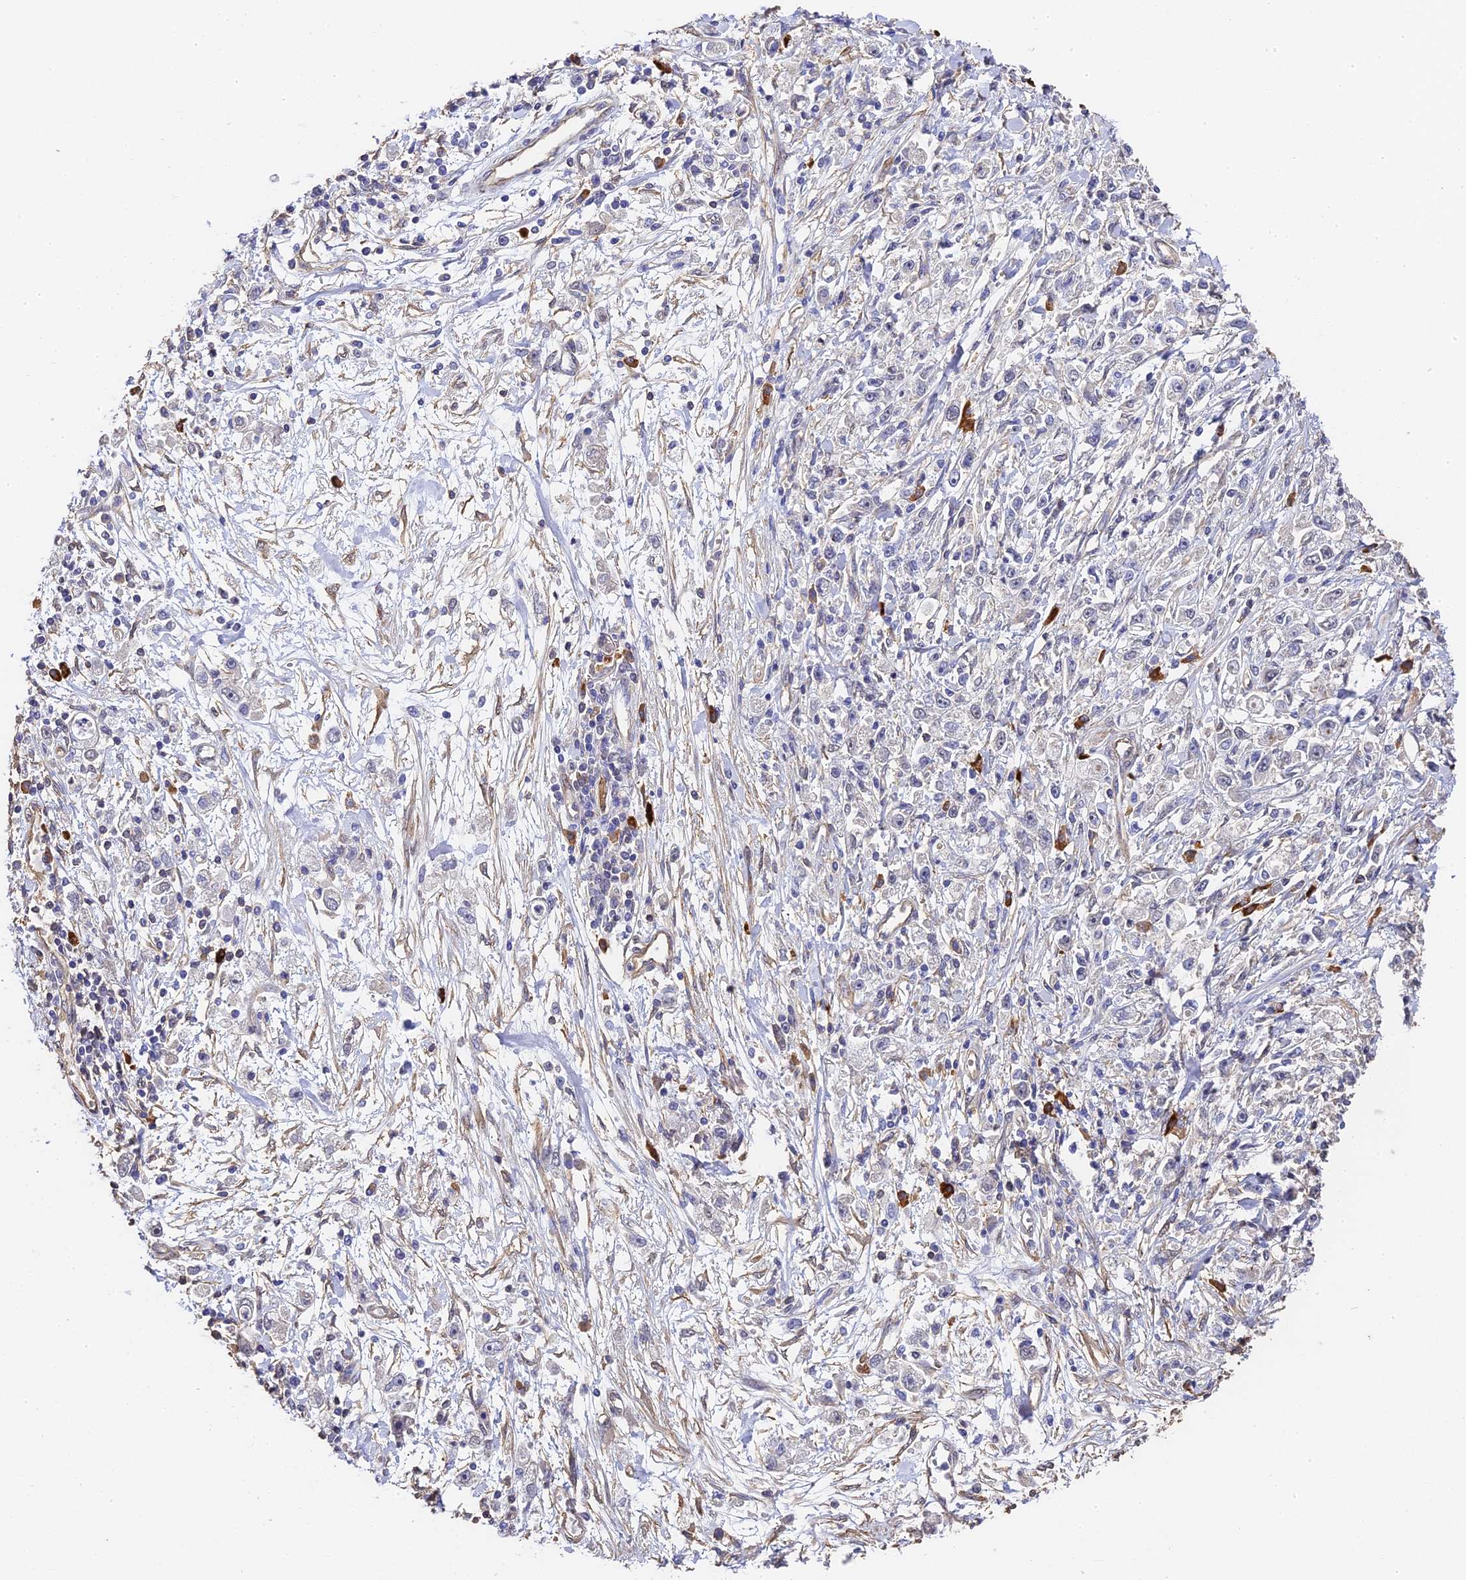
{"staining": {"intensity": "negative", "quantity": "none", "location": "none"}, "tissue": "stomach cancer", "cell_type": "Tumor cells", "image_type": "cancer", "snomed": [{"axis": "morphology", "description": "Adenocarcinoma, NOS"}, {"axis": "topography", "description": "Stomach"}], "caption": "Tumor cells are negative for brown protein staining in stomach cancer (adenocarcinoma).", "gene": "SLC11A1", "patient": {"sex": "female", "age": 59}}